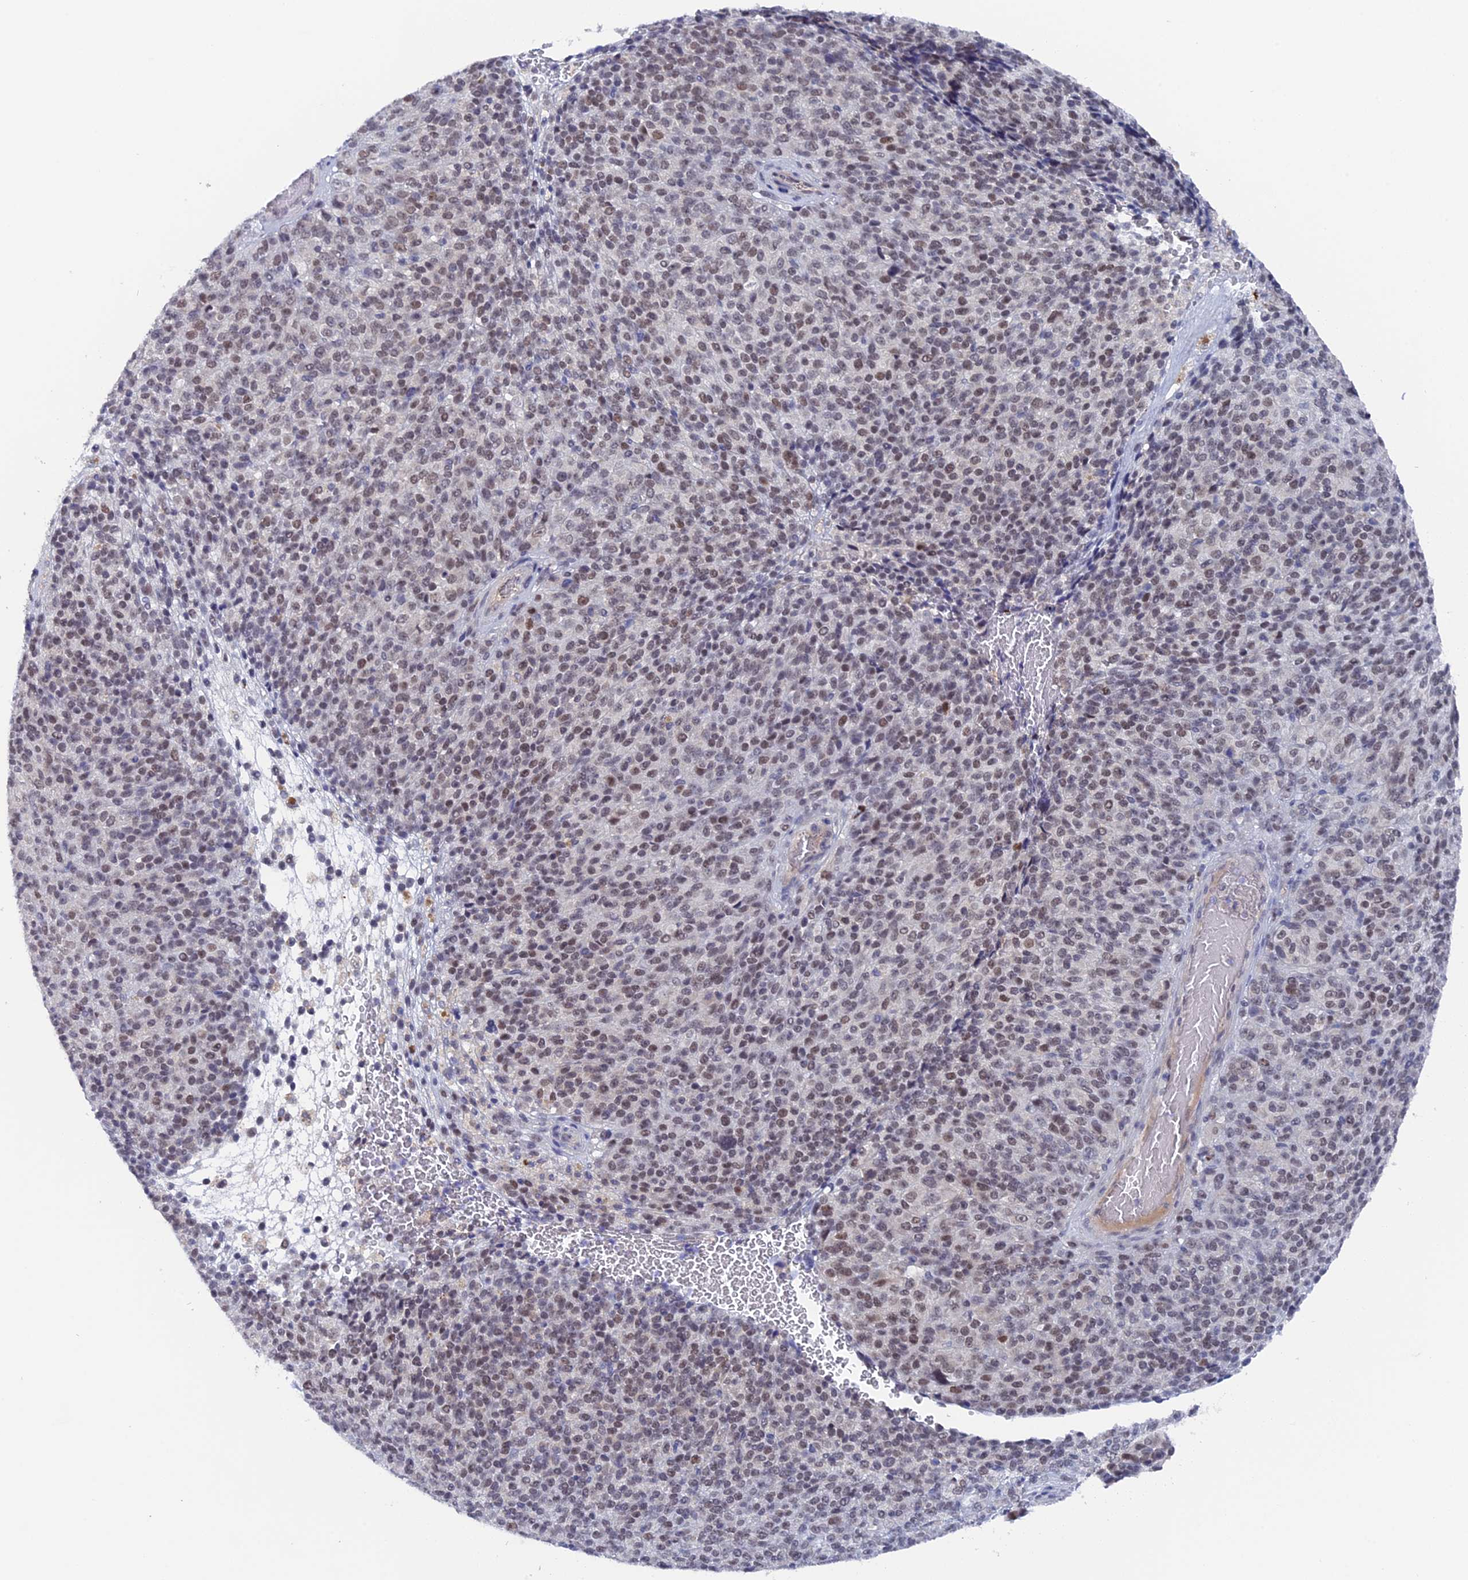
{"staining": {"intensity": "weak", "quantity": ">75%", "location": "nuclear"}, "tissue": "melanoma", "cell_type": "Tumor cells", "image_type": "cancer", "snomed": [{"axis": "morphology", "description": "Malignant melanoma, Metastatic site"}, {"axis": "topography", "description": "Brain"}], "caption": "A low amount of weak nuclear staining is appreciated in about >75% of tumor cells in malignant melanoma (metastatic site) tissue. Using DAB (brown) and hematoxylin (blue) stains, captured at high magnification using brightfield microscopy.", "gene": "BRD2", "patient": {"sex": "female", "age": 56}}